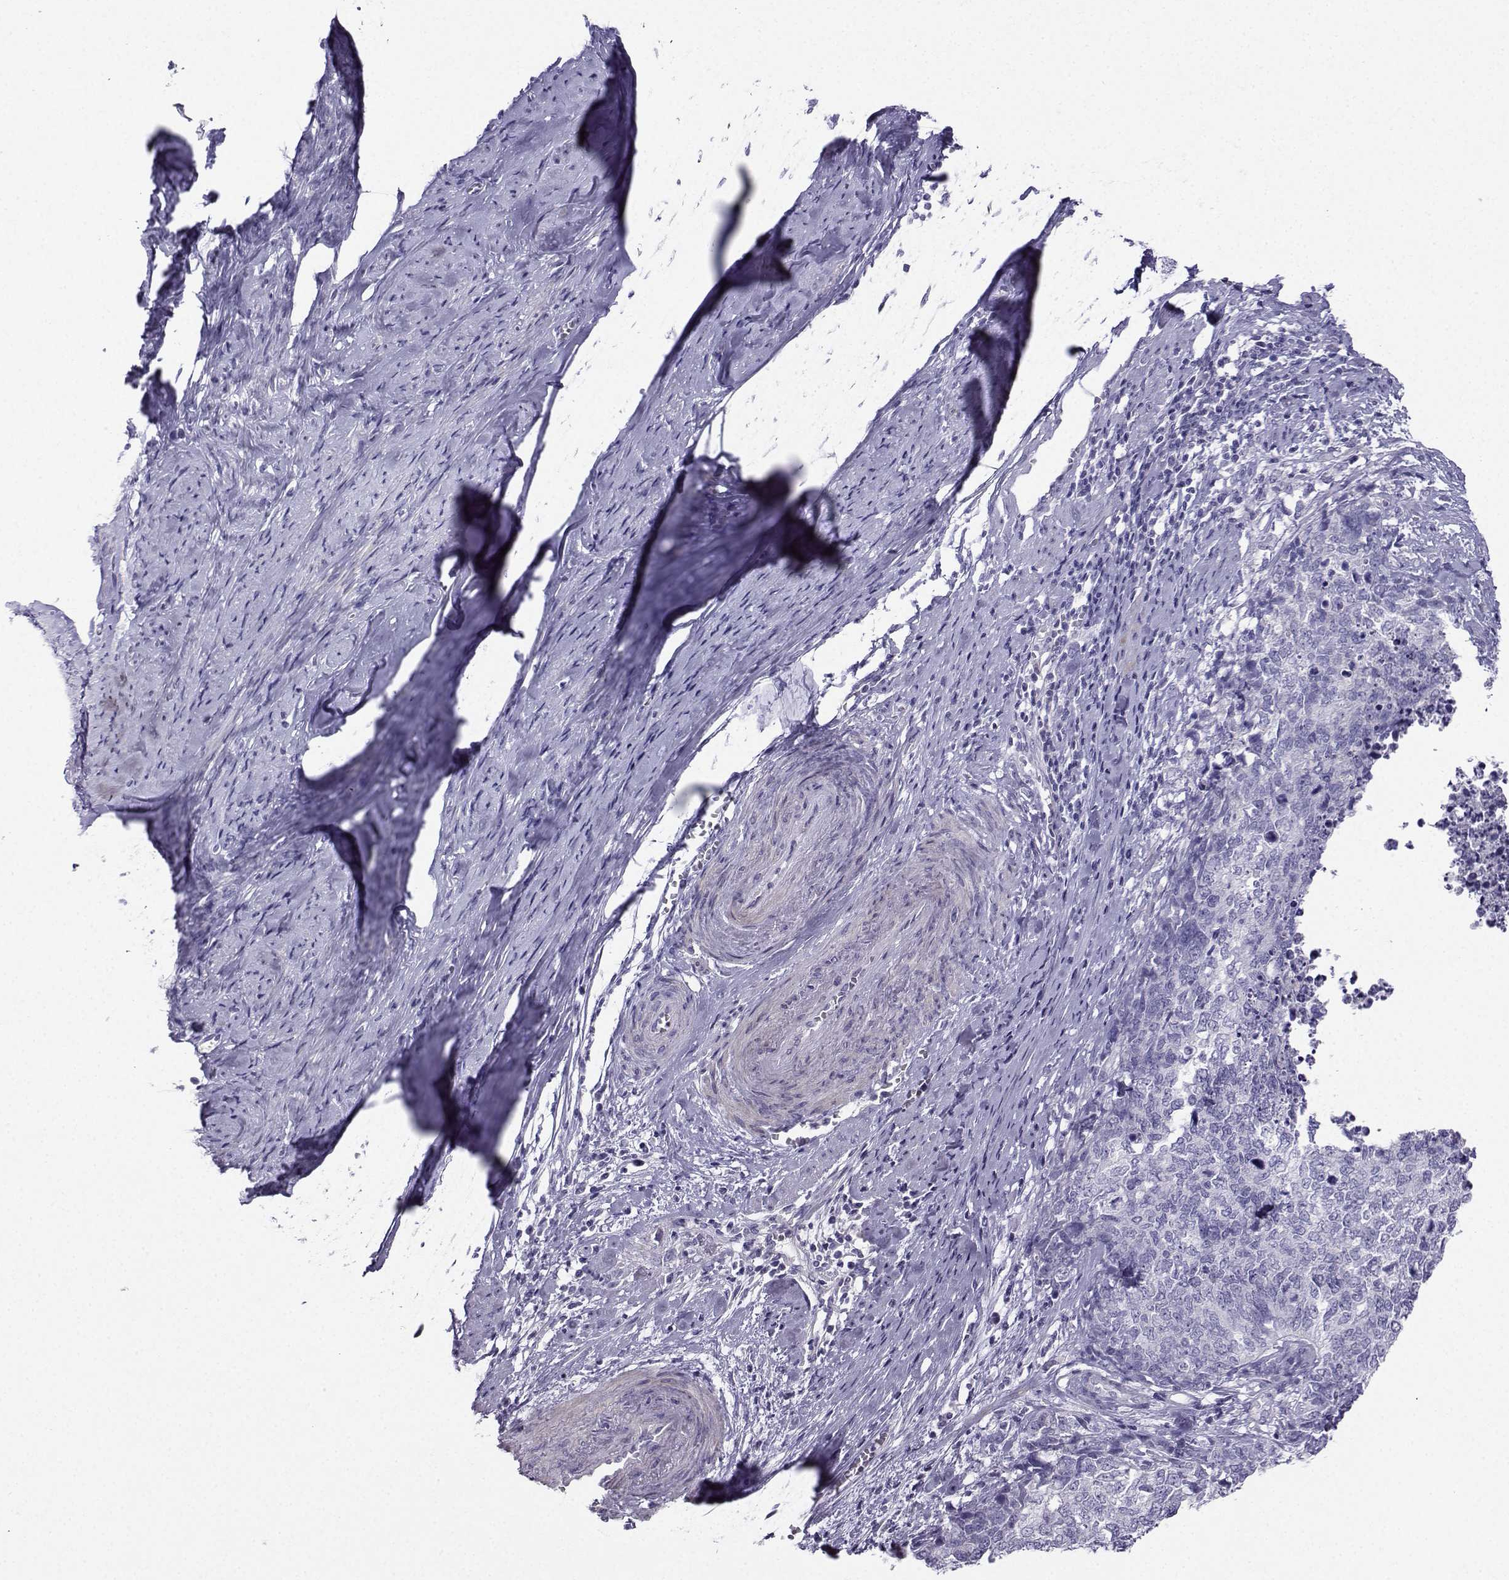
{"staining": {"intensity": "negative", "quantity": "none", "location": "none"}, "tissue": "cervical cancer", "cell_type": "Tumor cells", "image_type": "cancer", "snomed": [{"axis": "morphology", "description": "Squamous cell carcinoma, NOS"}, {"axis": "topography", "description": "Cervix"}], "caption": "This is an immunohistochemistry micrograph of squamous cell carcinoma (cervical). There is no expression in tumor cells.", "gene": "FBXO24", "patient": {"sex": "female", "age": 63}}